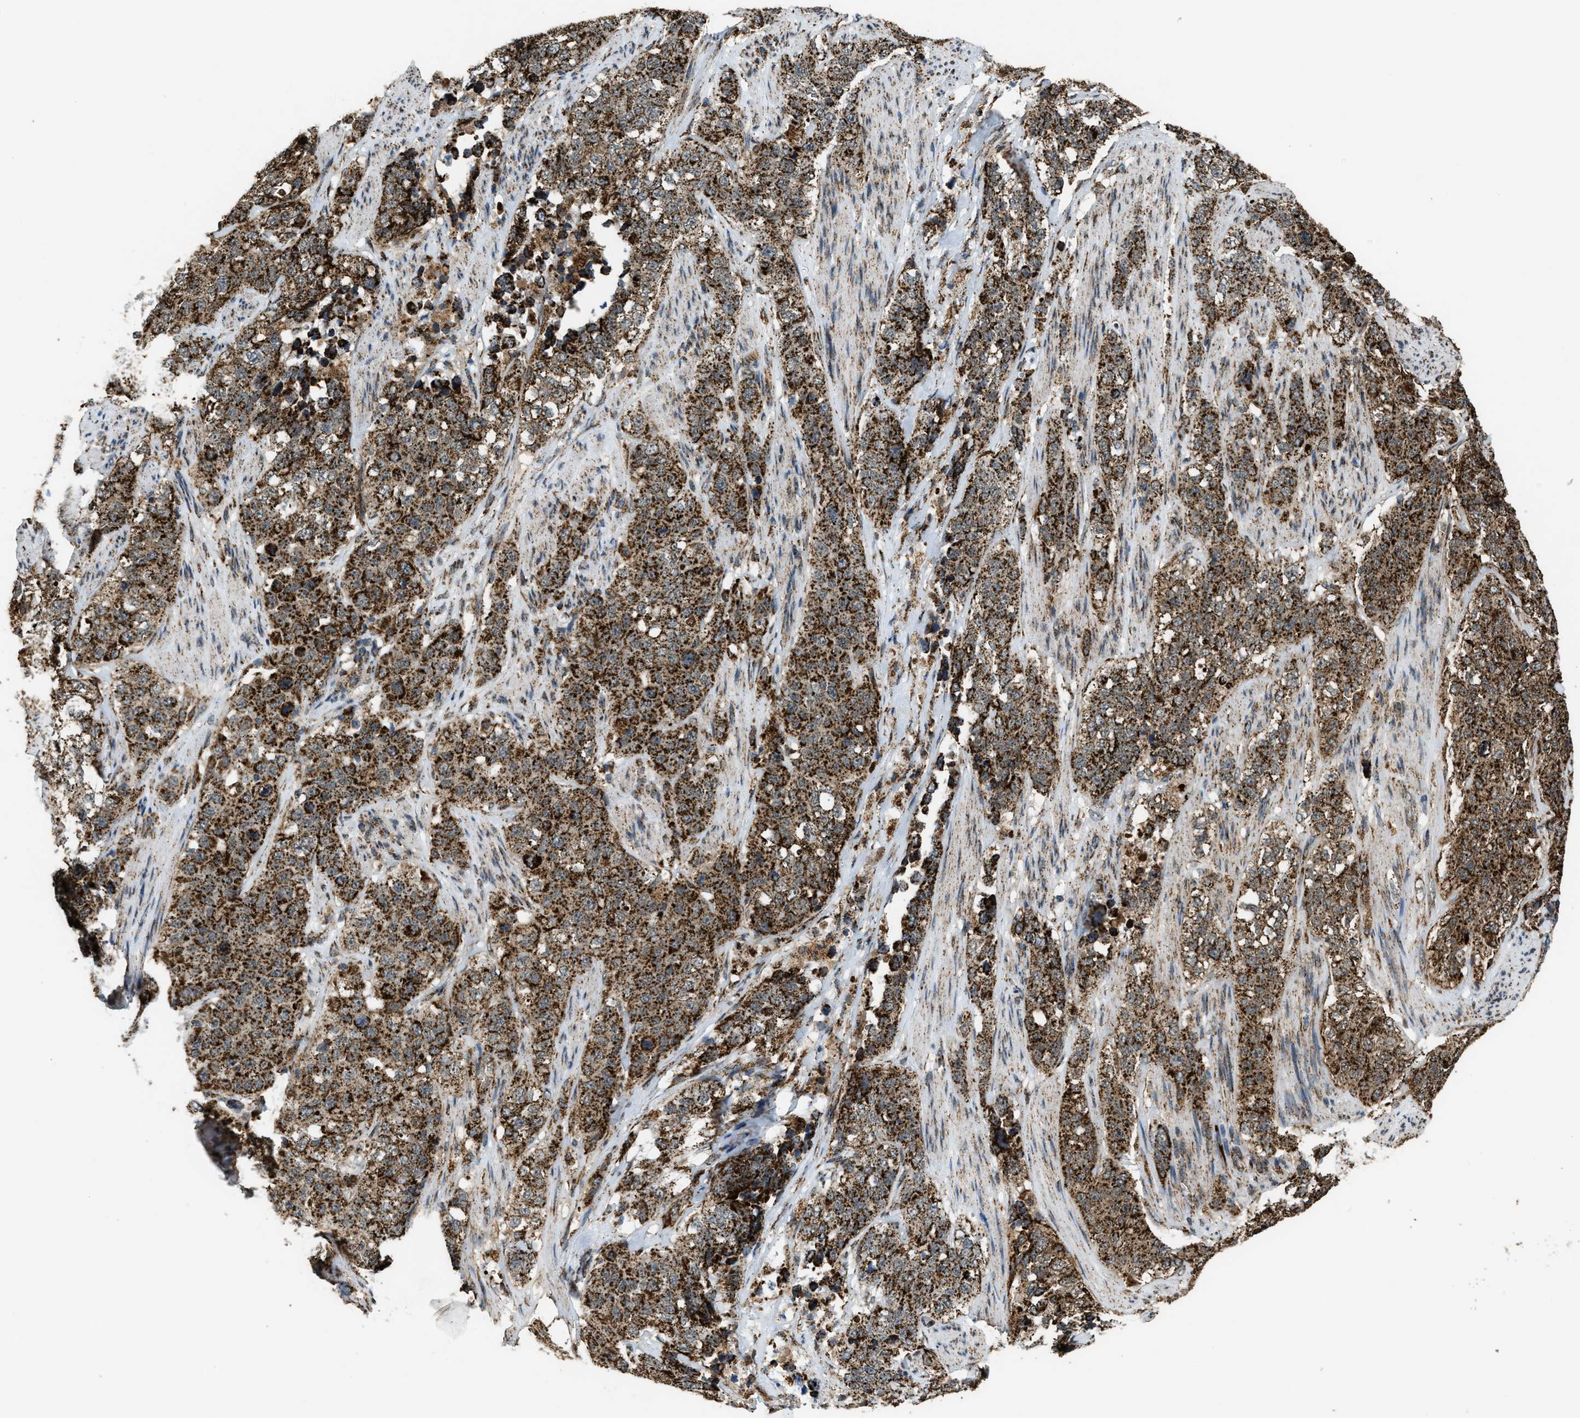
{"staining": {"intensity": "strong", "quantity": ">75%", "location": "cytoplasmic/membranous"}, "tissue": "stomach cancer", "cell_type": "Tumor cells", "image_type": "cancer", "snomed": [{"axis": "morphology", "description": "Adenocarcinoma, NOS"}, {"axis": "topography", "description": "Stomach"}], "caption": "Adenocarcinoma (stomach) stained for a protein displays strong cytoplasmic/membranous positivity in tumor cells.", "gene": "HIBADH", "patient": {"sex": "male", "age": 48}}